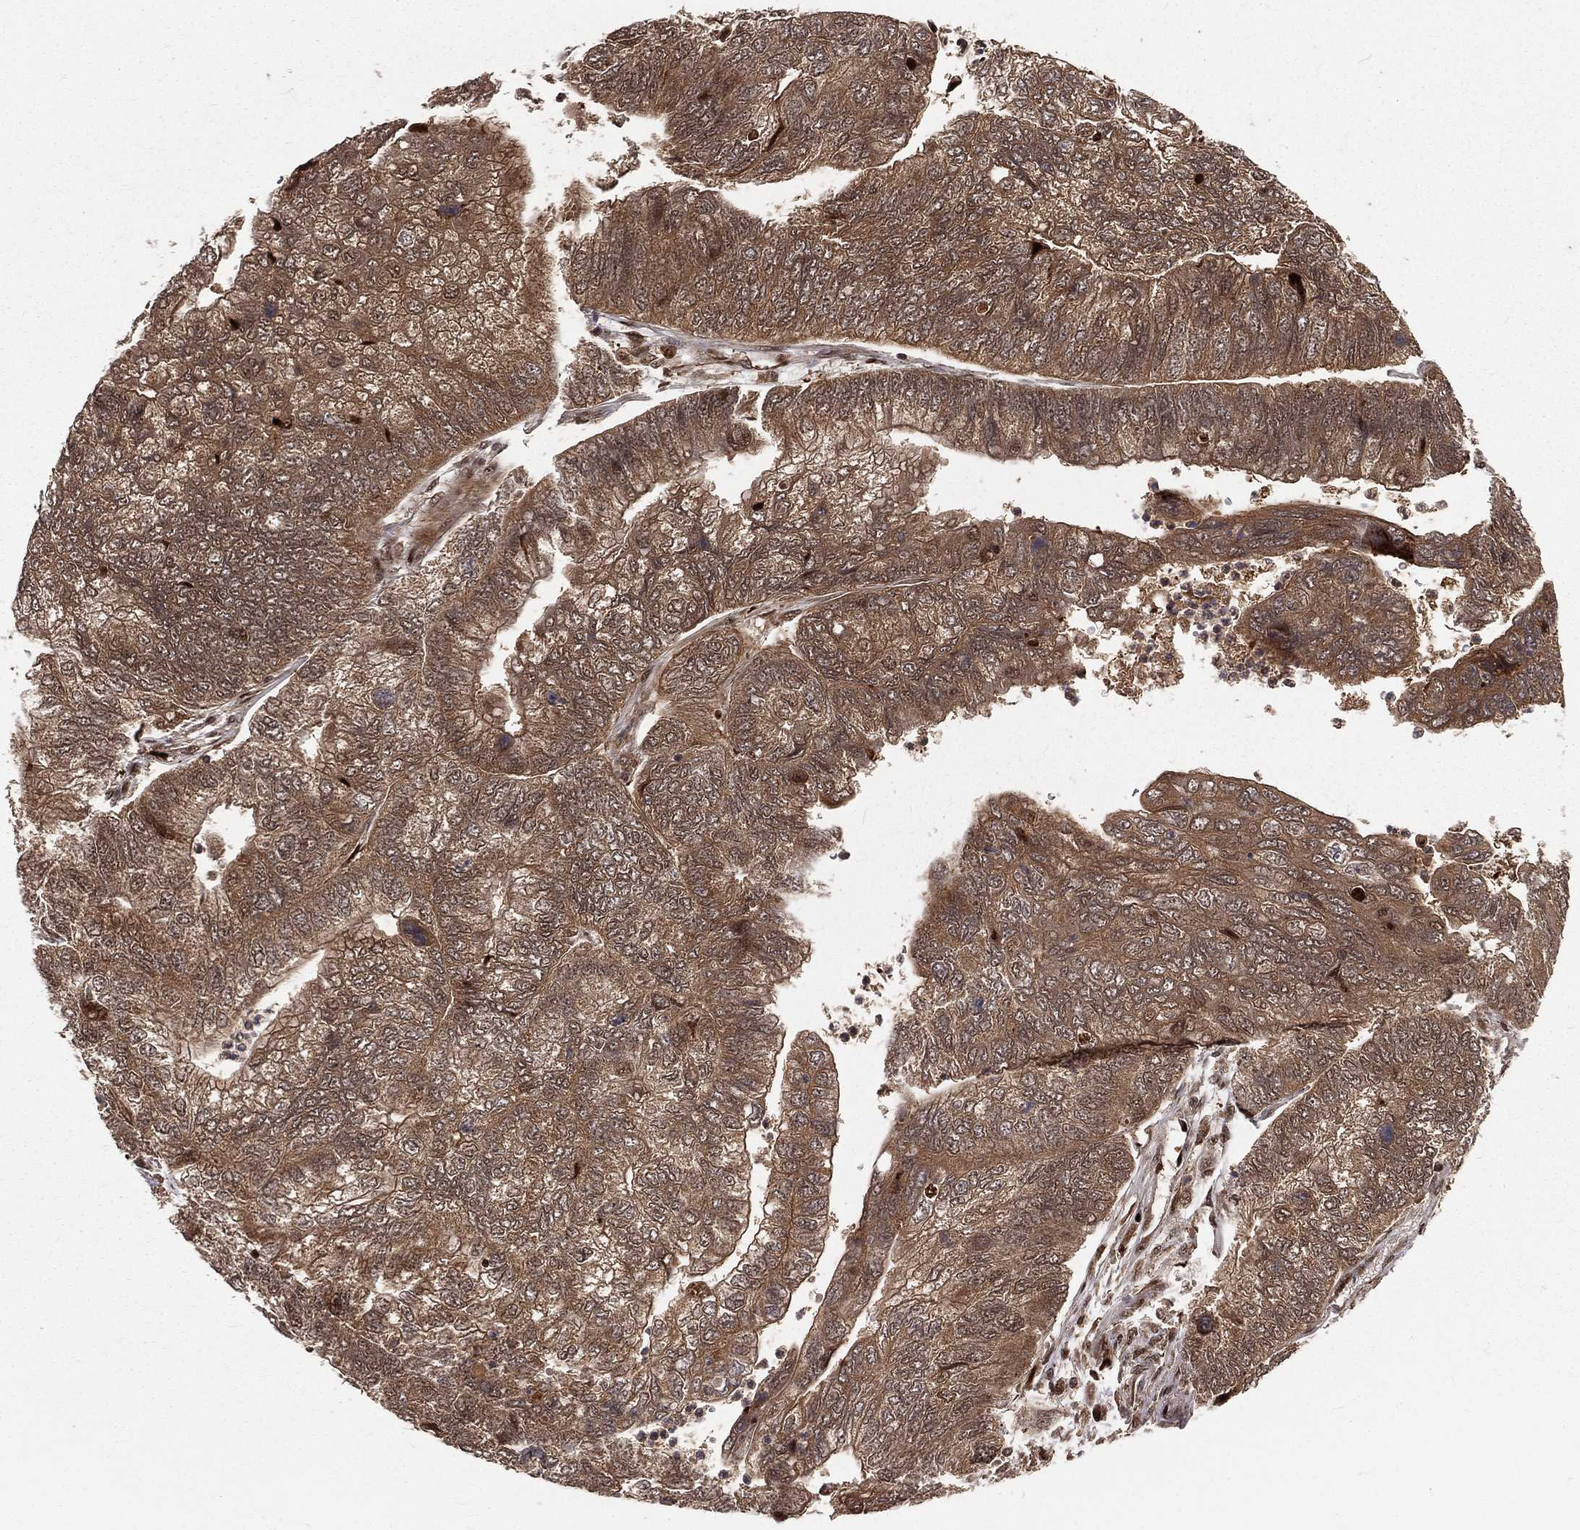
{"staining": {"intensity": "moderate", "quantity": ">75%", "location": "cytoplasmic/membranous"}, "tissue": "colorectal cancer", "cell_type": "Tumor cells", "image_type": "cancer", "snomed": [{"axis": "morphology", "description": "Adenocarcinoma, NOS"}, {"axis": "topography", "description": "Colon"}], "caption": "Immunohistochemical staining of human colorectal adenocarcinoma demonstrates medium levels of moderate cytoplasmic/membranous expression in approximately >75% of tumor cells. The protein of interest is shown in brown color, while the nuclei are stained blue.", "gene": "MDM2", "patient": {"sex": "female", "age": 67}}